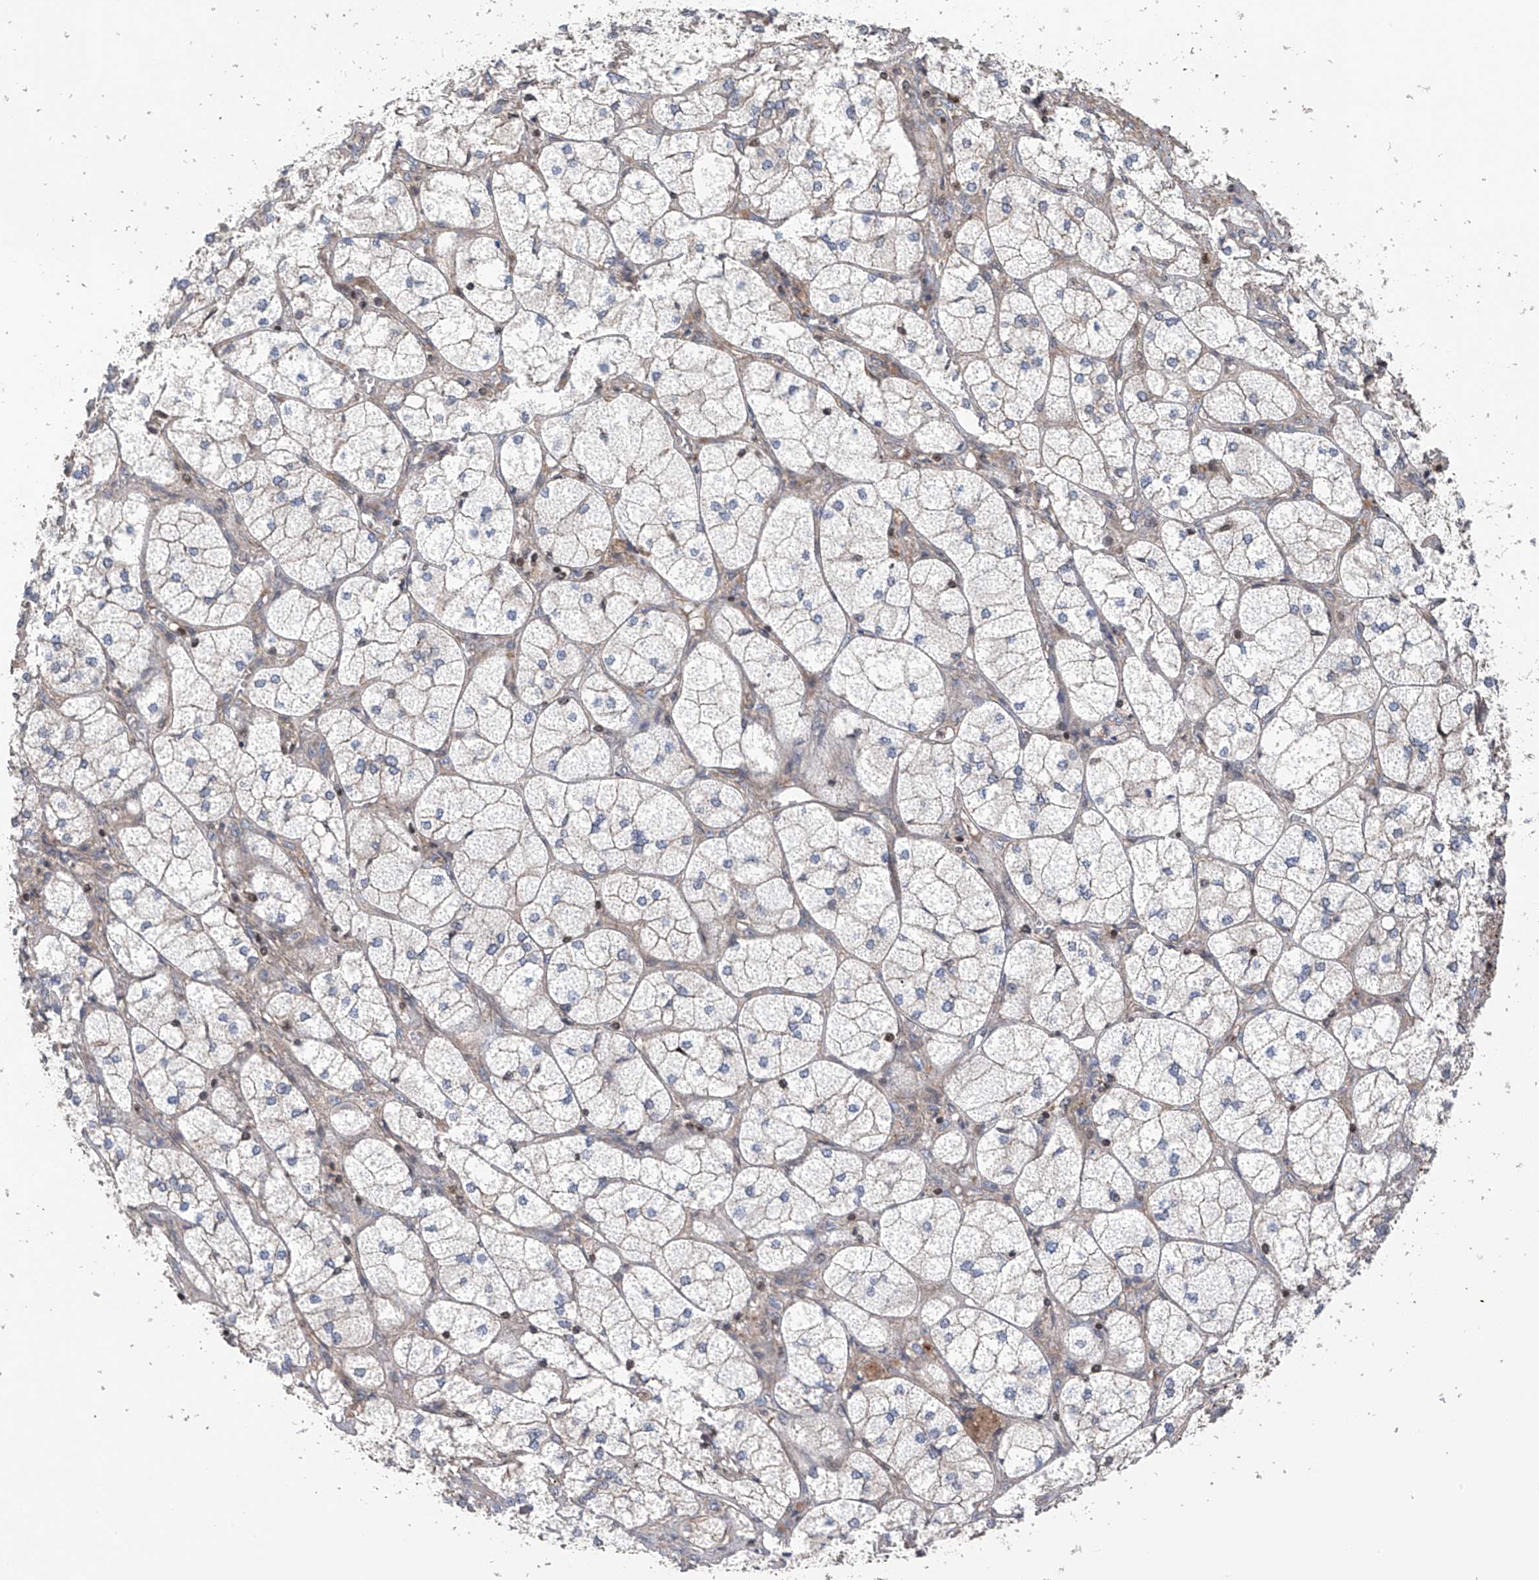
{"staining": {"intensity": "weak", "quantity": "<25%", "location": "cytoplasmic/membranous"}, "tissue": "adrenal gland", "cell_type": "Glandular cells", "image_type": "normal", "snomed": [{"axis": "morphology", "description": "Normal tissue, NOS"}, {"axis": "topography", "description": "Adrenal gland"}], "caption": "The photomicrograph exhibits no significant staining in glandular cells of adrenal gland.", "gene": "DNAJC9", "patient": {"sex": "female", "age": 61}}